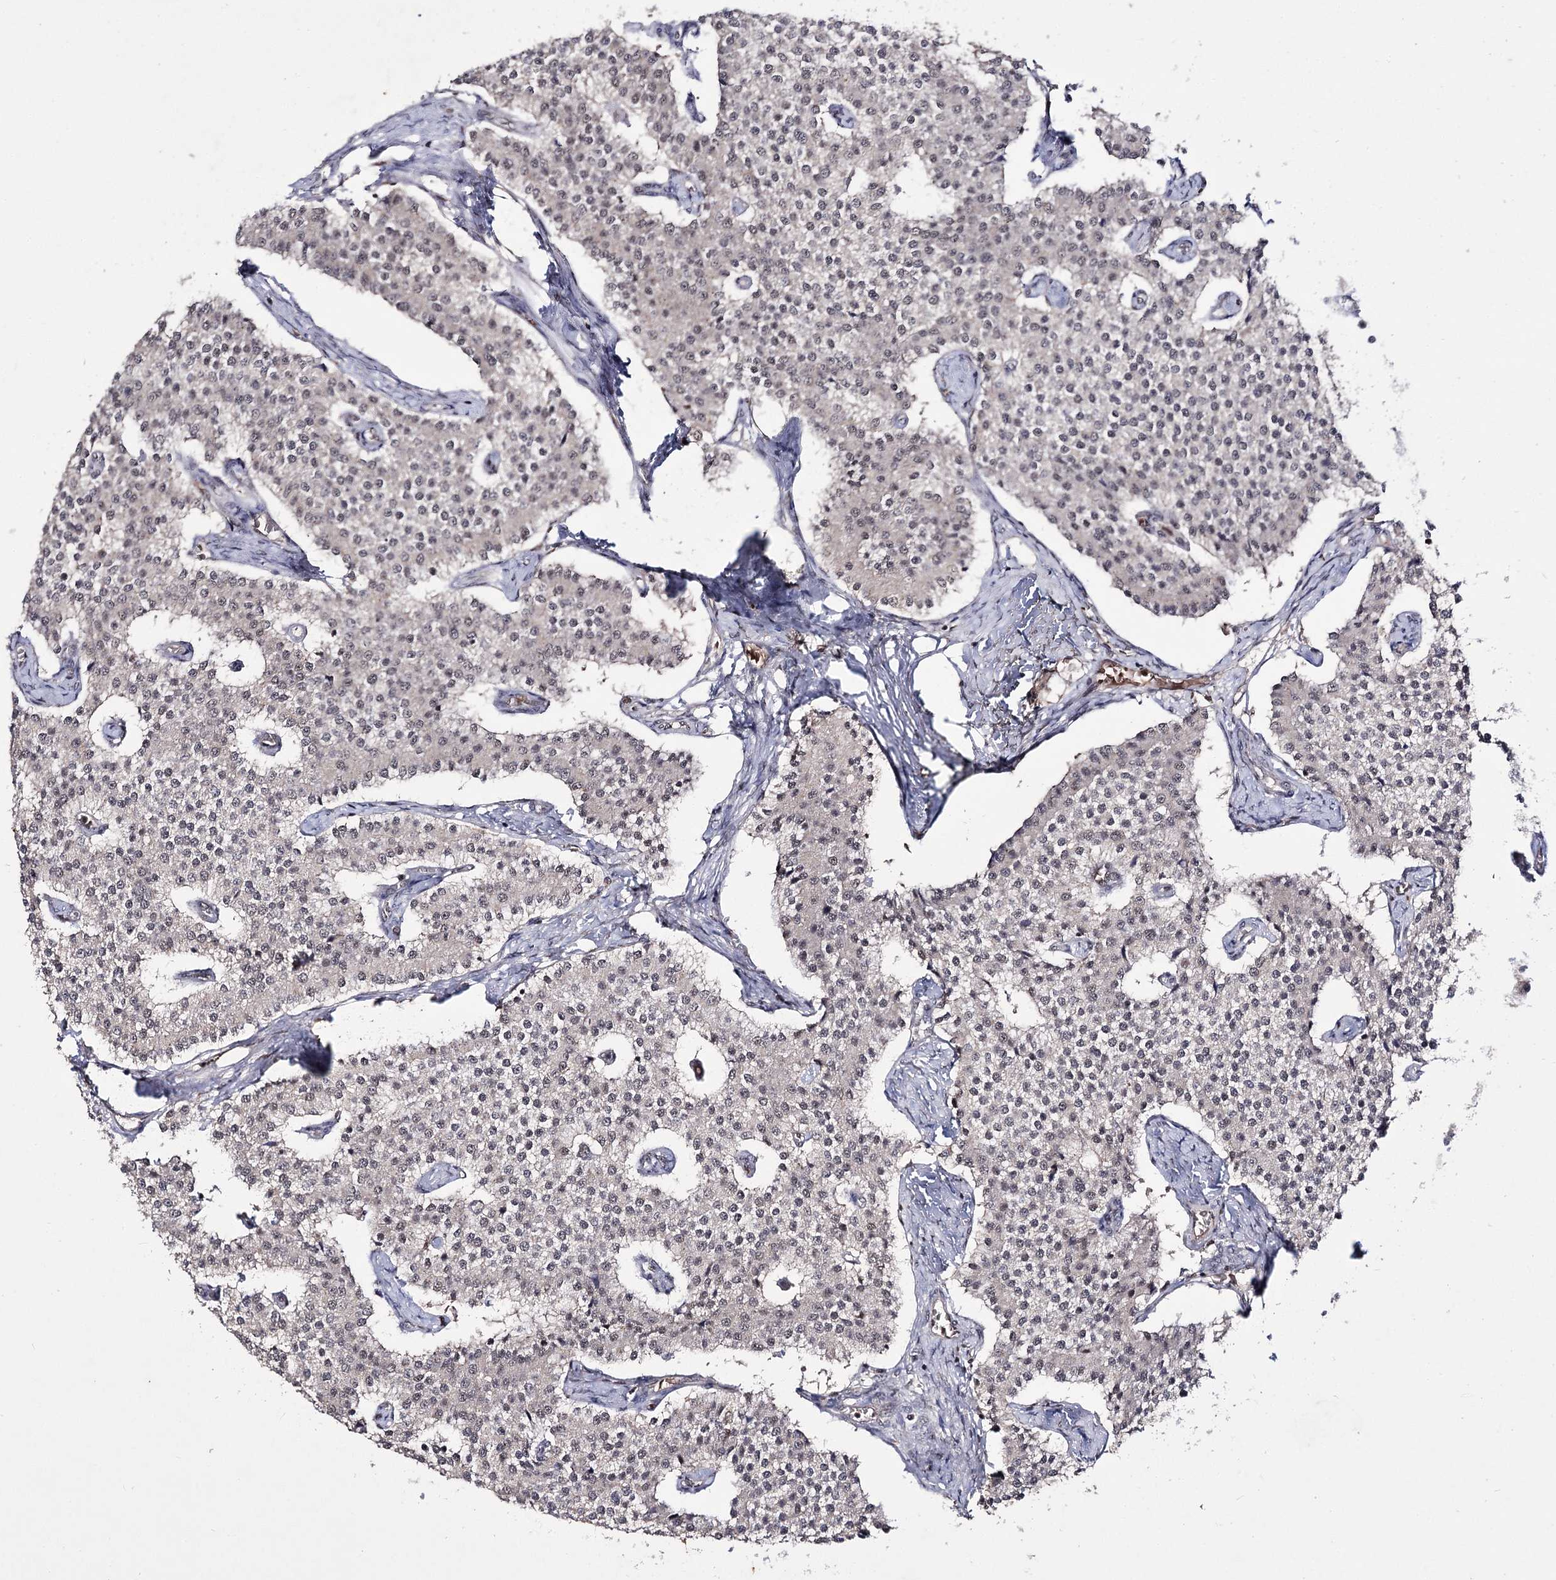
{"staining": {"intensity": "weak", "quantity": ">75%", "location": "nuclear"}, "tissue": "carcinoid", "cell_type": "Tumor cells", "image_type": "cancer", "snomed": [{"axis": "morphology", "description": "Carcinoid, malignant, NOS"}, {"axis": "topography", "description": "Colon"}], "caption": "IHC (DAB) staining of carcinoid demonstrates weak nuclear protein staining in approximately >75% of tumor cells. (DAB (3,3'-diaminobenzidine) IHC with brightfield microscopy, high magnification).", "gene": "PRPF40A", "patient": {"sex": "female", "age": 52}}